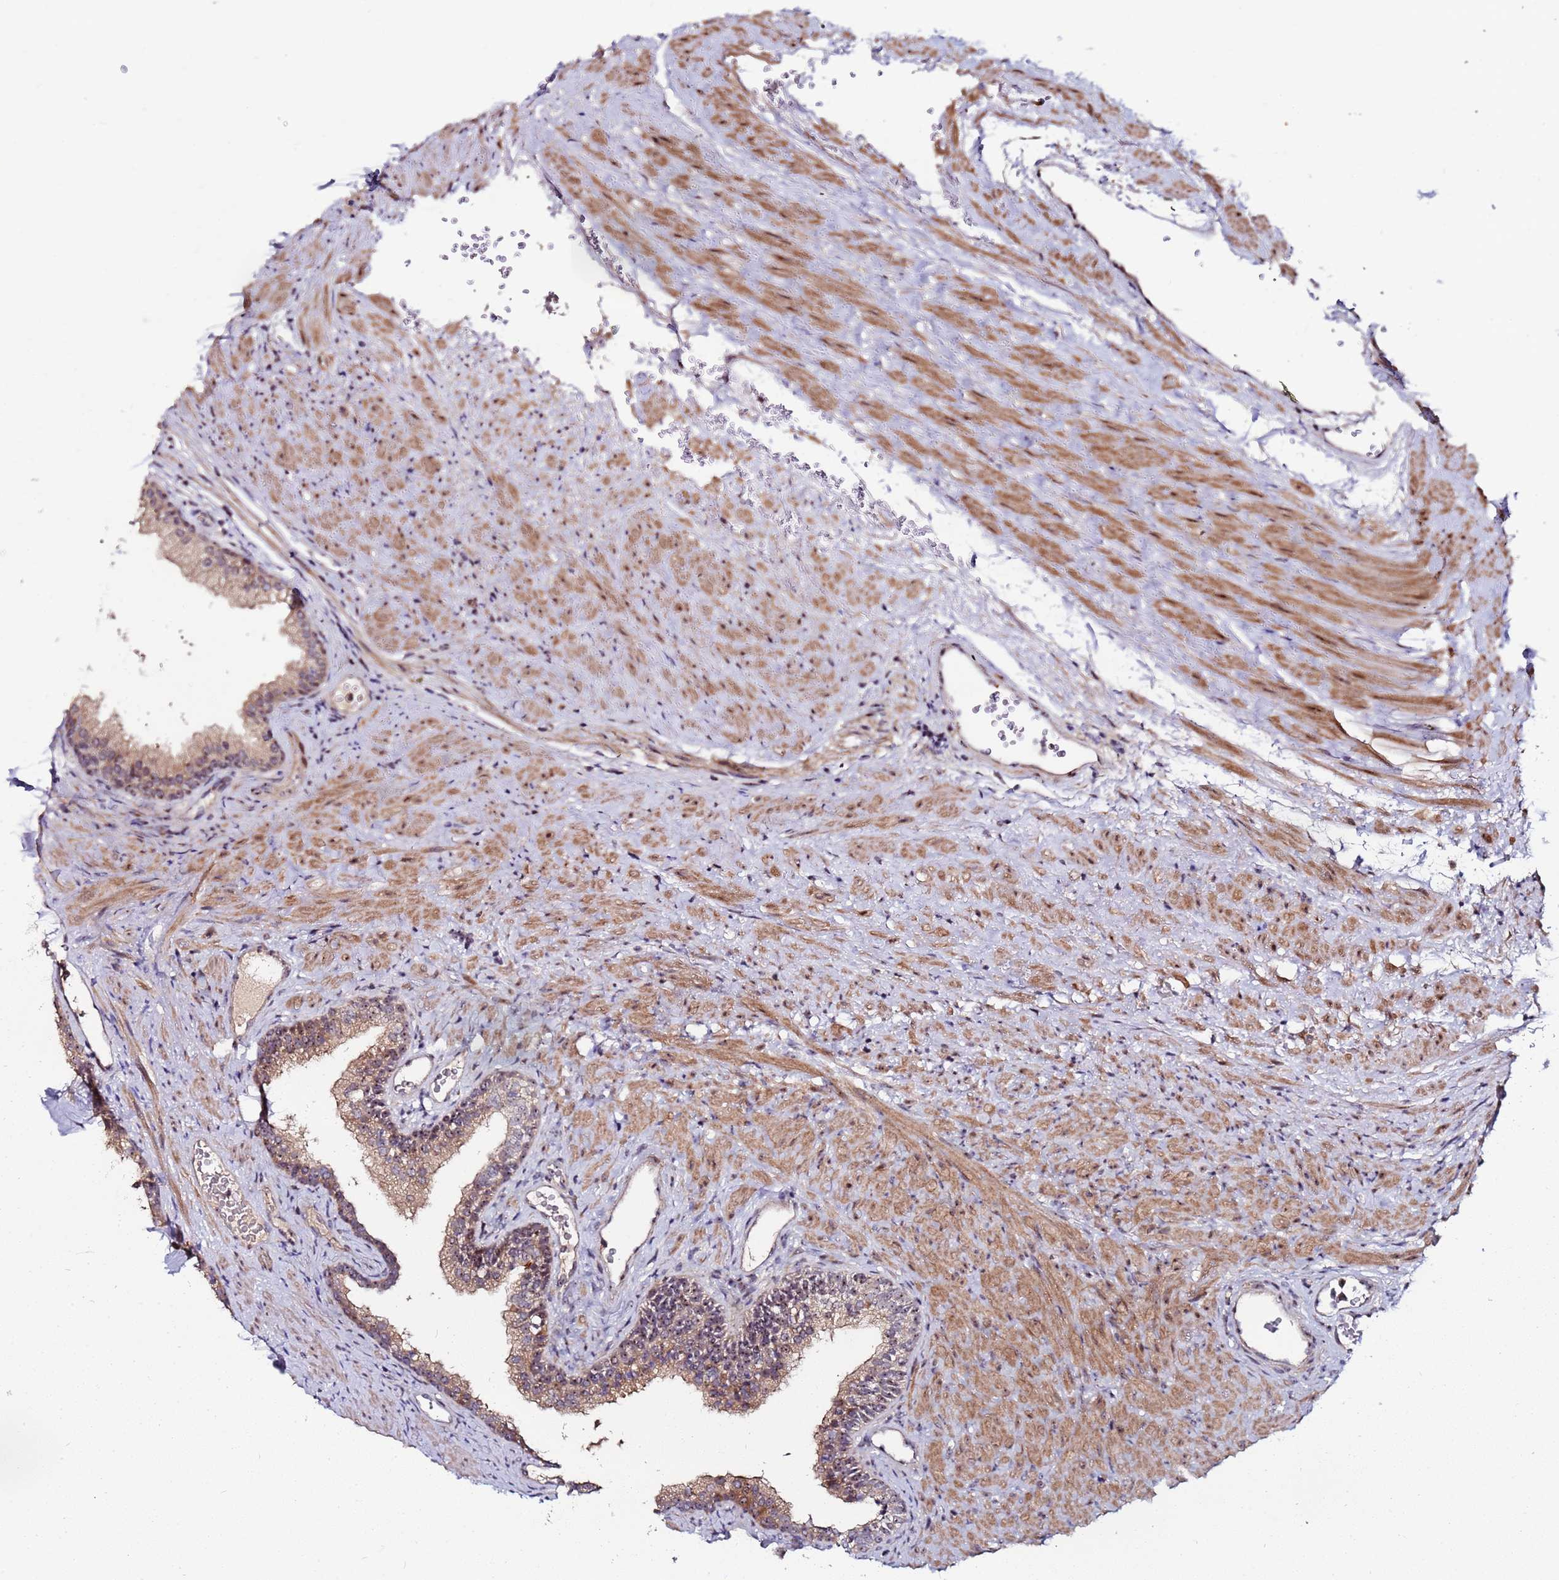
{"staining": {"intensity": "moderate", "quantity": "<25%", "location": "cytoplasmic/membranous,nuclear"}, "tissue": "prostate", "cell_type": "Glandular cells", "image_type": "normal", "snomed": [{"axis": "morphology", "description": "Normal tissue, NOS"}, {"axis": "topography", "description": "Prostate"}], "caption": "Glandular cells display low levels of moderate cytoplasmic/membranous,nuclear expression in about <25% of cells in normal prostate.", "gene": "KRI1", "patient": {"sex": "male", "age": 76}}